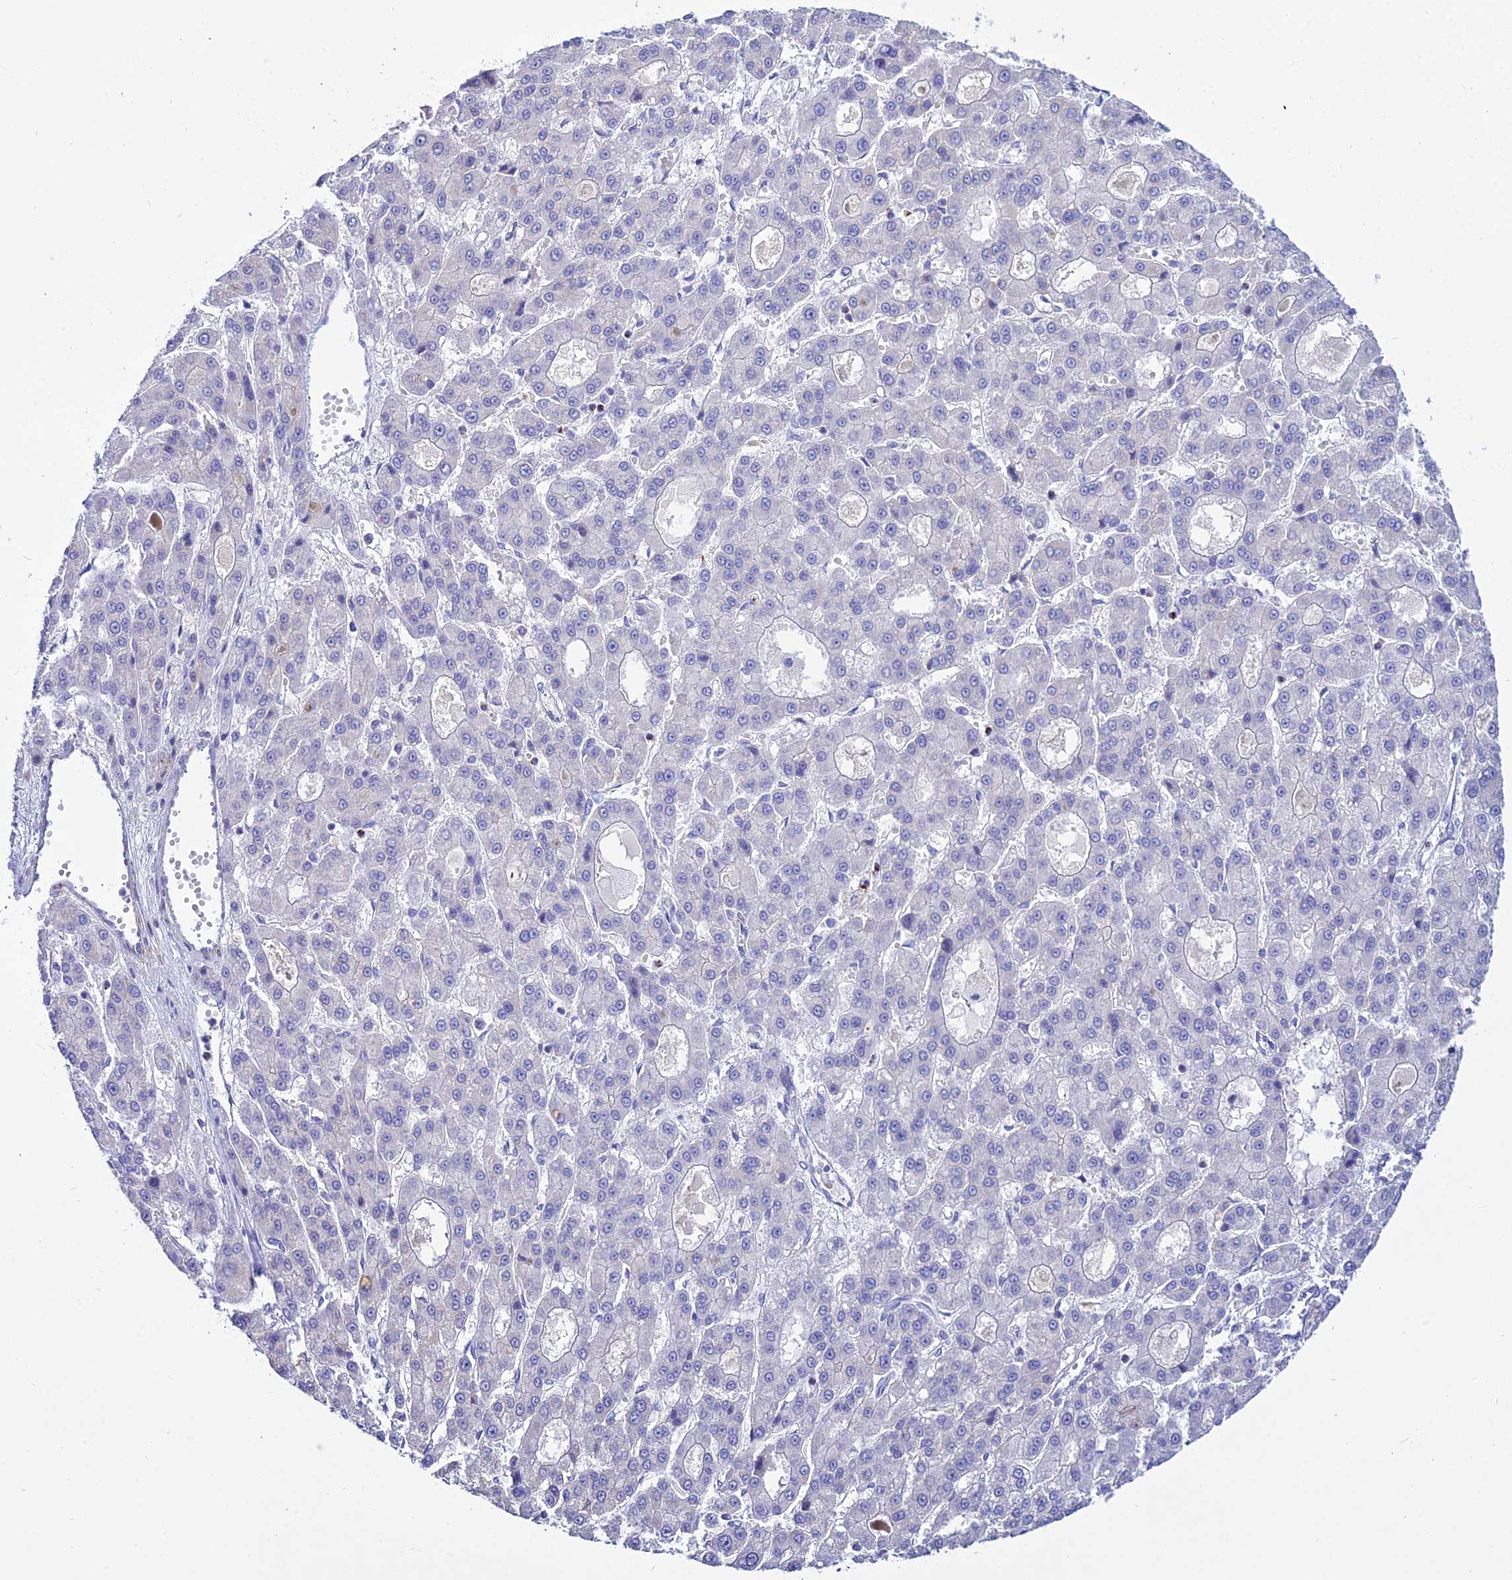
{"staining": {"intensity": "negative", "quantity": "none", "location": "none"}, "tissue": "liver cancer", "cell_type": "Tumor cells", "image_type": "cancer", "snomed": [{"axis": "morphology", "description": "Carcinoma, Hepatocellular, NOS"}, {"axis": "topography", "description": "Liver"}], "caption": "Hepatocellular carcinoma (liver) was stained to show a protein in brown. There is no significant expression in tumor cells. The staining was performed using DAB (3,3'-diaminobenzidine) to visualize the protein expression in brown, while the nuclei were stained in blue with hematoxylin (Magnification: 20x).", "gene": "DLX1", "patient": {"sex": "male", "age": 70}}